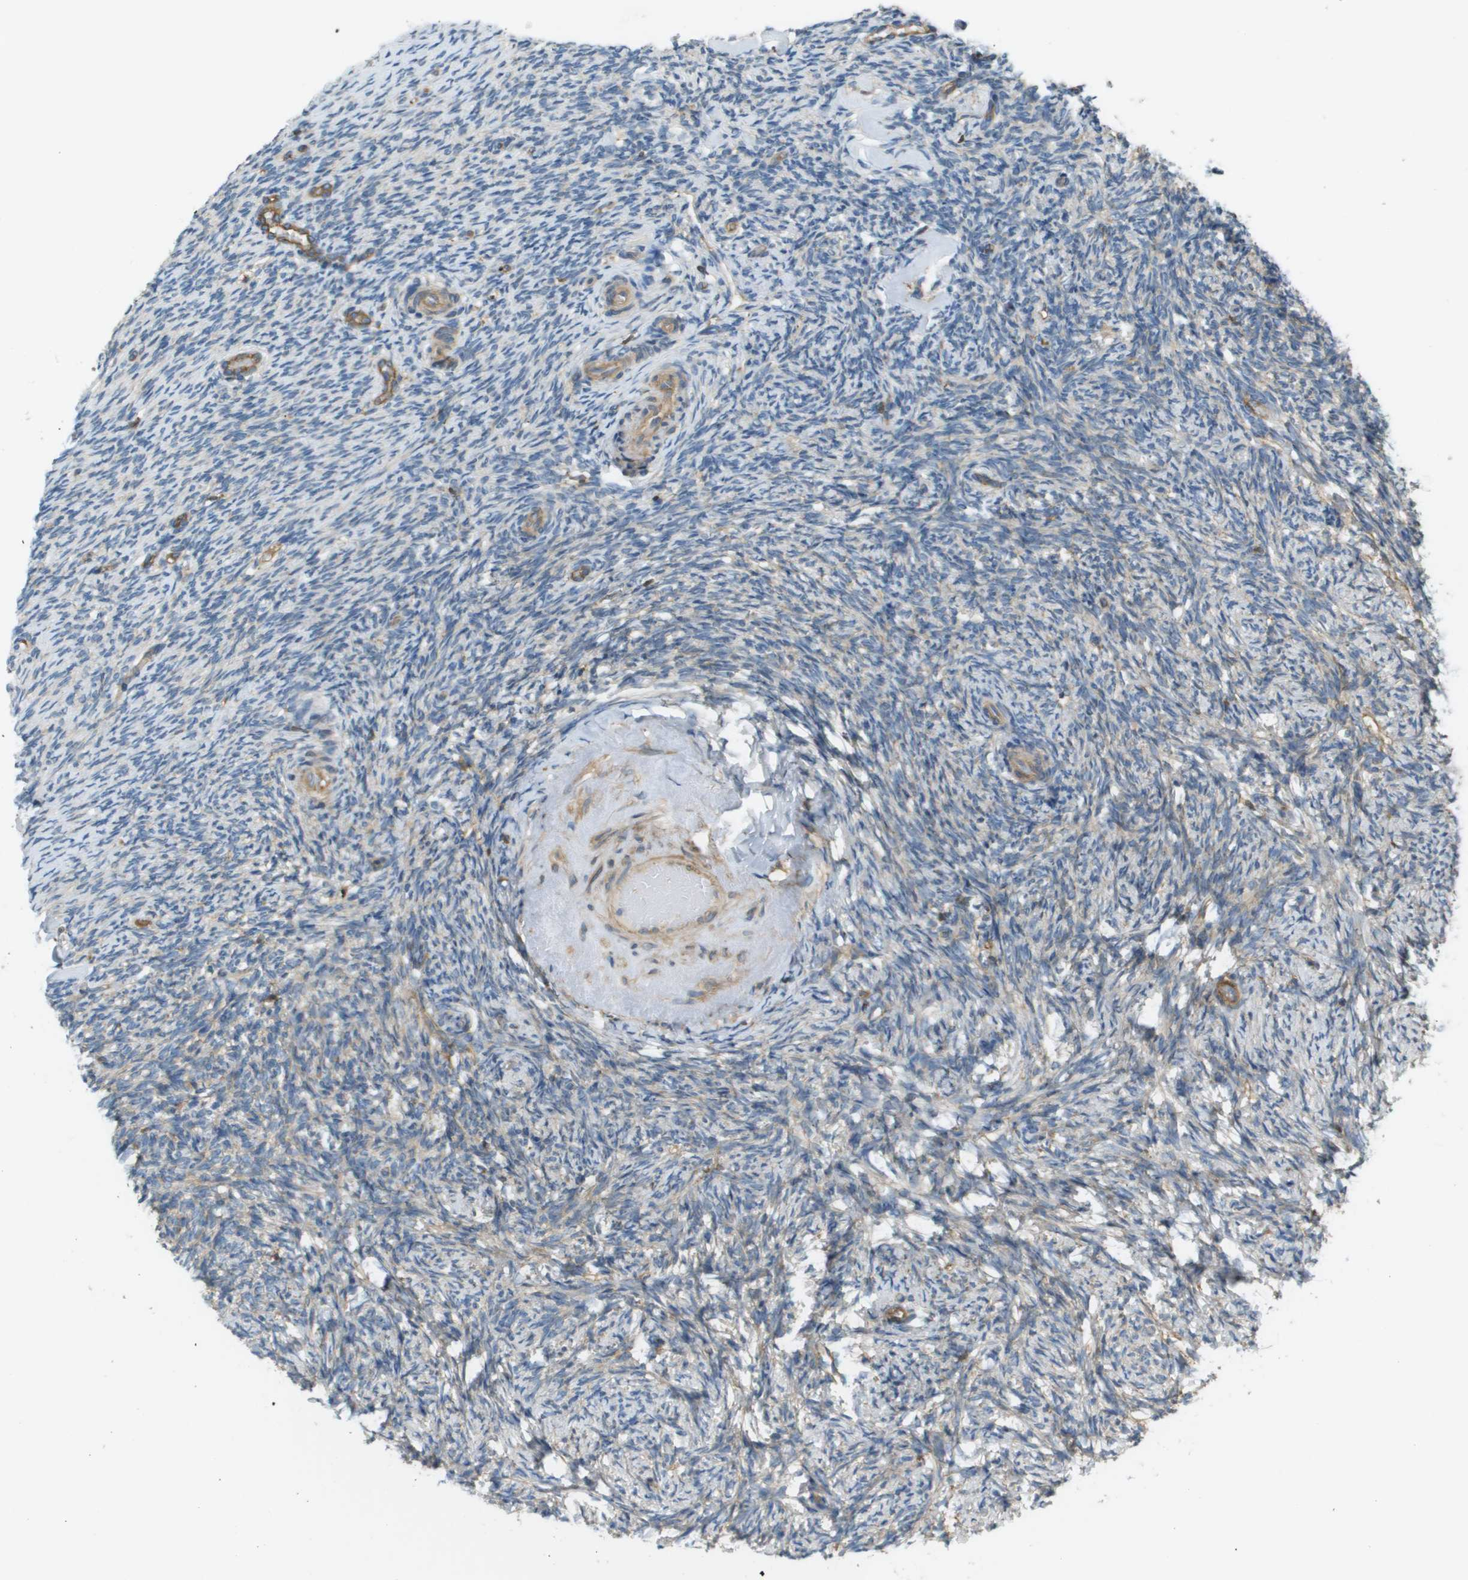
{"staining": {"intensity": "negative", "quantity": "none", "location": "none"}, "tissue": "ovary", "cell_type": "Ovarian stroma cells", "image_type": "normal", "snomed": [{"axis": "morphology", "description": "Normal tissue, NOS"}, {"axis": "topography", "description": "Ovary"}], "caption": "A histopathology image of ovary stained for a protein displays no brown staining in ovarian stroma cells.", "gene": "CORO1B", "patient": {"sex": "female", "age": 60}}